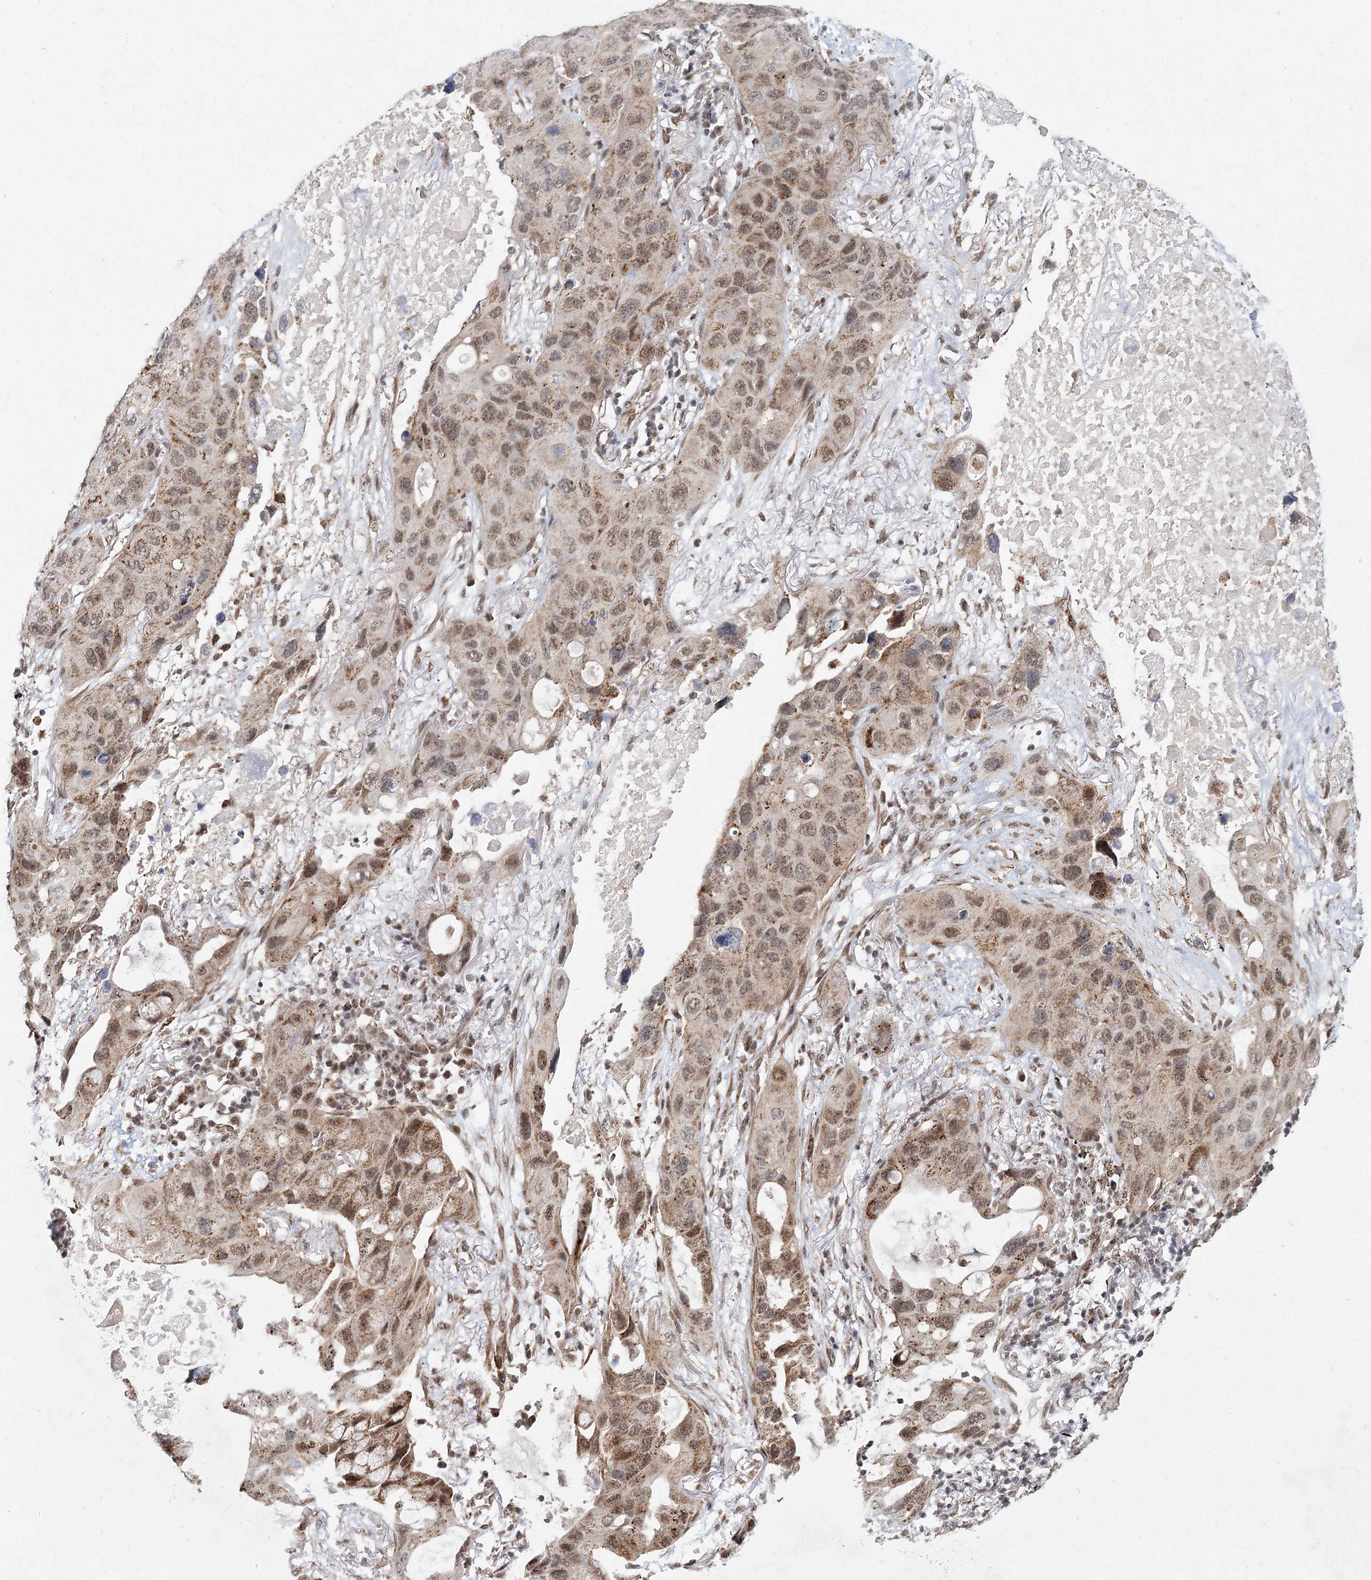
{"staining": {"intensity": "moderate", "quantity": ">75%", "location": "cytoplasmic/membranous,nuclear"}, "tissue": "lung cancer", "cell_type": "Tumor cells", "image_type": "cancer", "snomed": [{"axis": "morphology", "description": "Squamous cell carcinoma, NOS"}, {"axis": "topography", "description": "Lung"}], "caption": "Immunohistochemical staining of human lung cancer exhibits moderate cytoplasmic/membranous and nuclear protein expression in about >75% of tumor cells. The protein of interest is shown in brown color, while the nuclei are stained blue.", "gene": "ZCCHC24", "patient": {"sex": "female", "age": 73}}